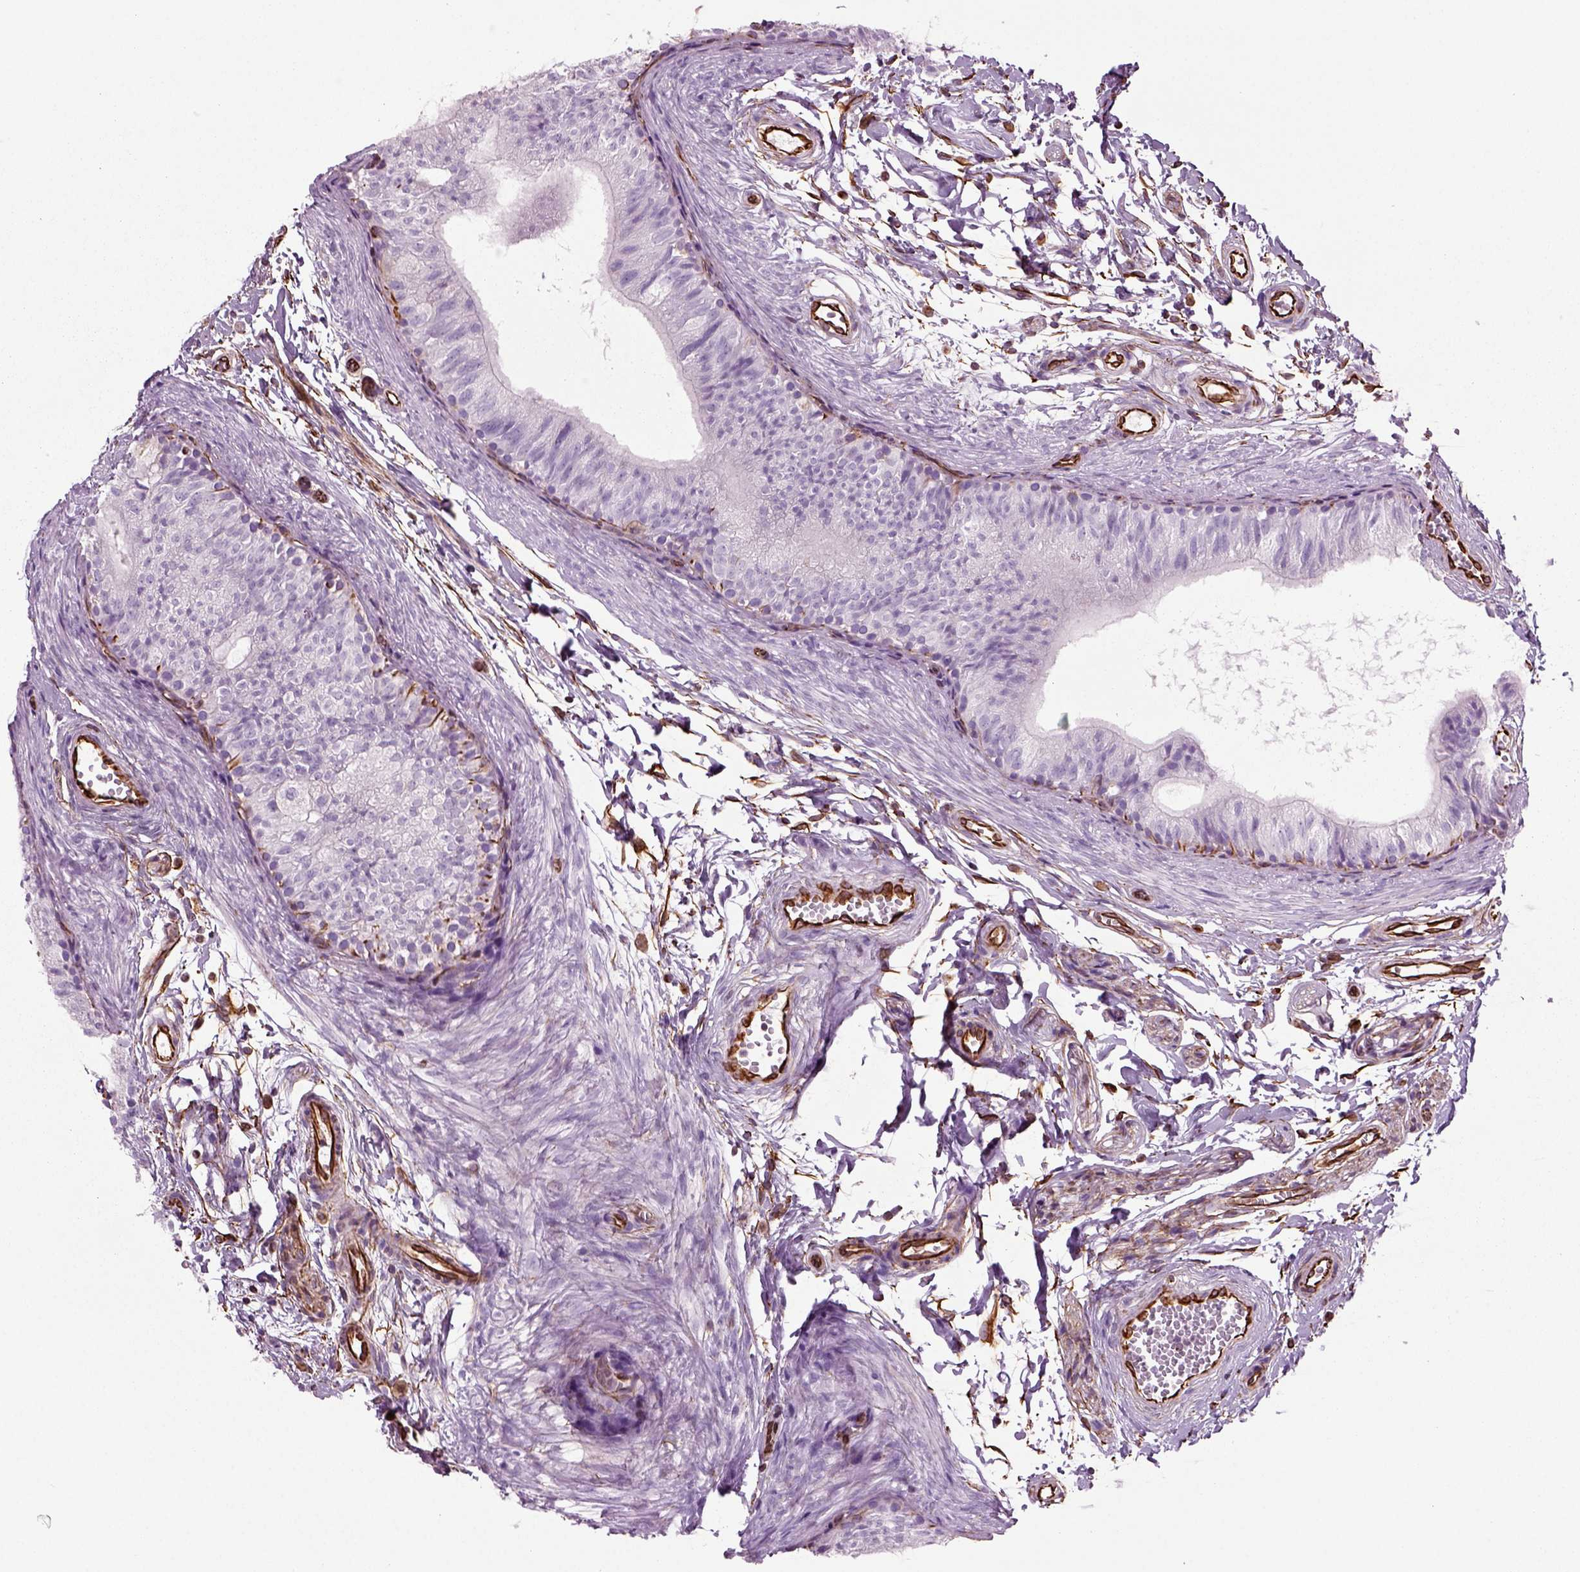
{"staining": {"intensity": "strong", "quantity": "<25%", "location": "cytoplasmic/membranous"}, "tissue": "epididymis", "cell_type": "Glandular cells", "image_type": "normal", "snomed": [{"axis": "morphology", "description": "Normal tissue, NOS"}, {"axis": "topography", "description": "Epididymis"}], "caption": "DAB immunohistochemical staining of benign human epididymis shows strong cytoplasmic/membranous protein expression in approximately <25% of glandular cells. The staining was performed using DAB (3,3'-diaminobenzidine), with brown indicating positive protein expression. Nuclei are stained blue with hematoxylin.", "gene": "ACER3", "patient": {"sex": "male", "age": 22}}